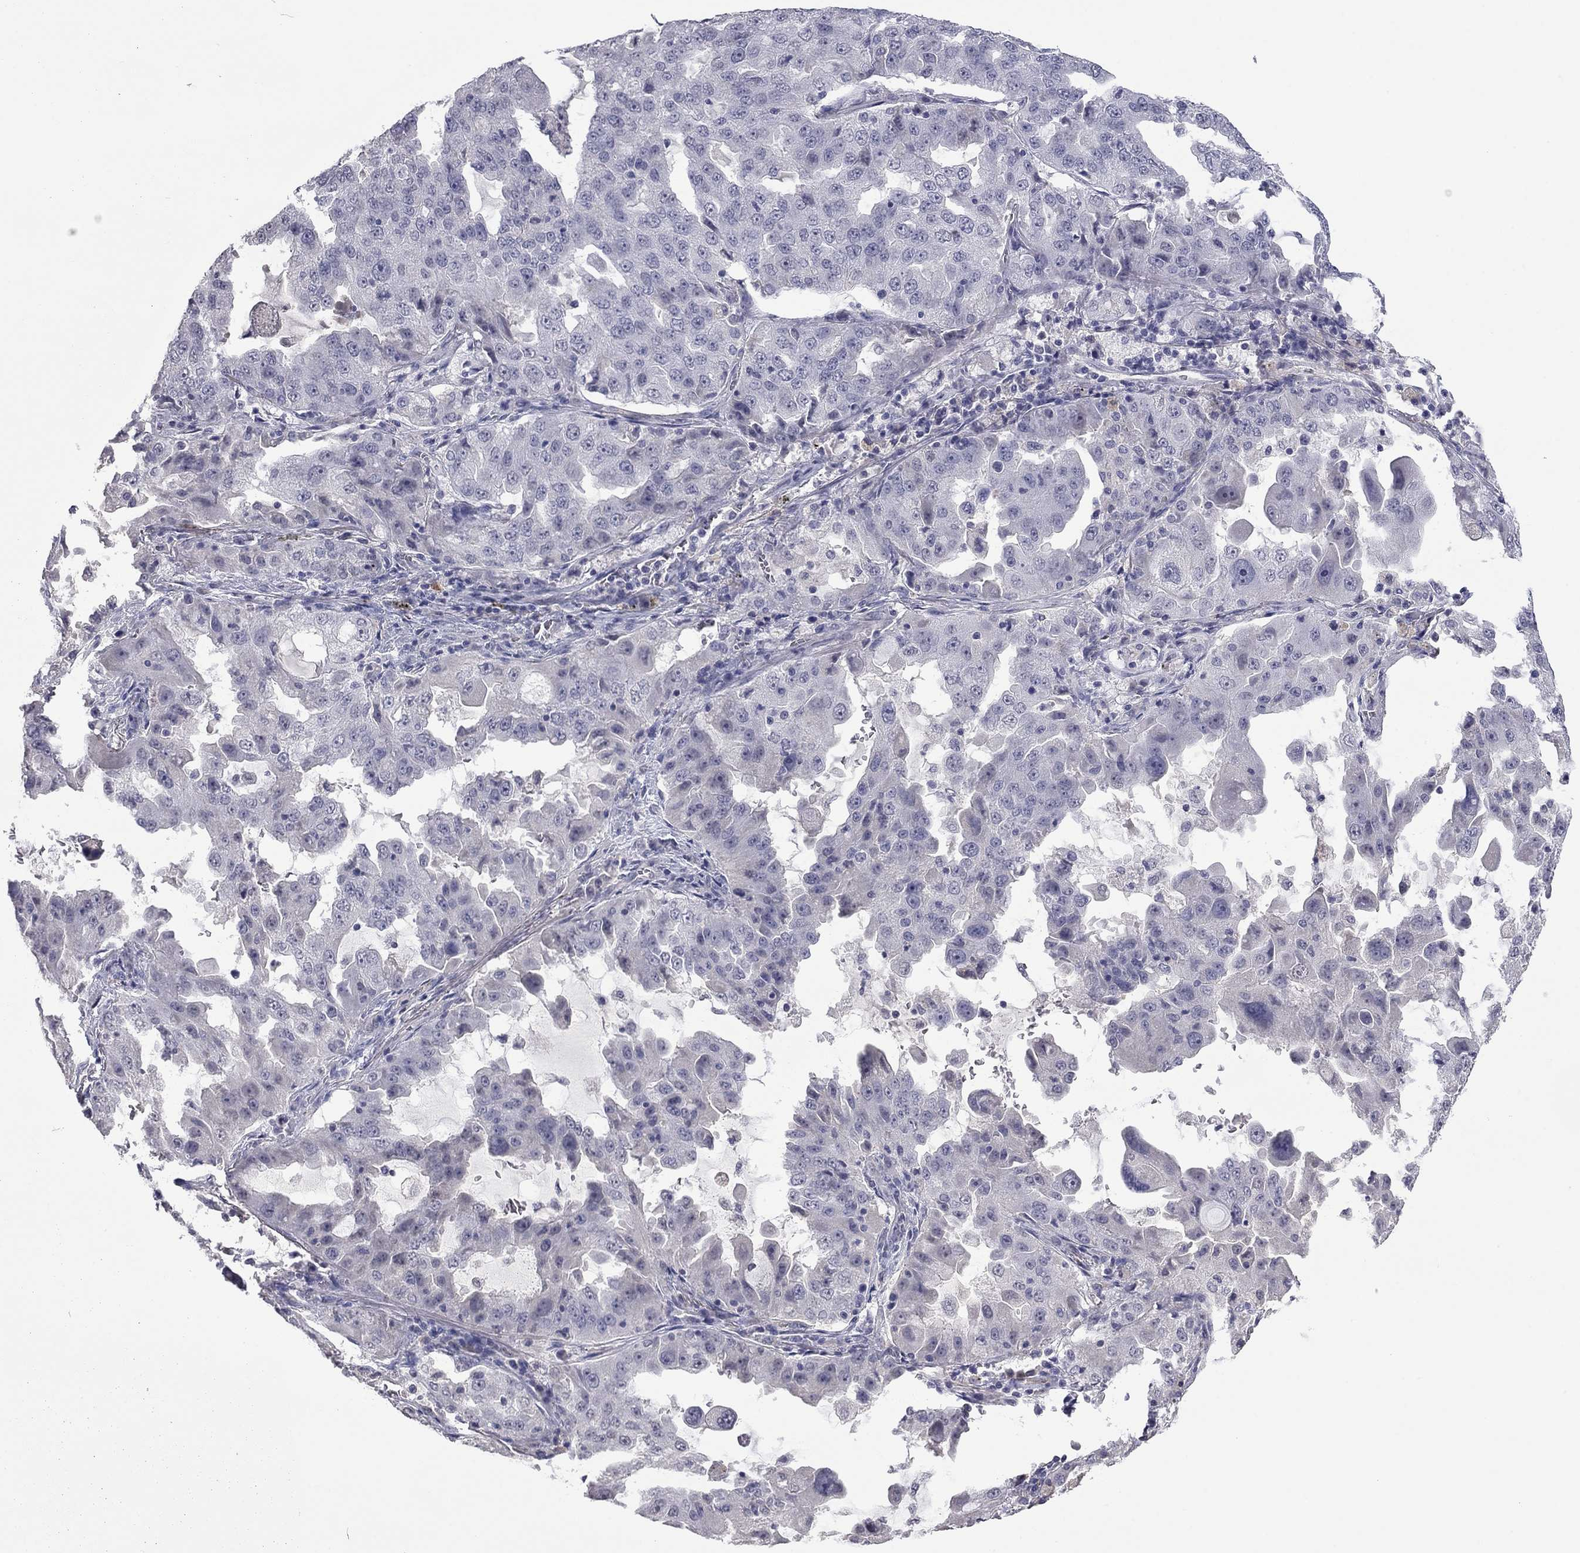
{"staining": {"intensity": "negative", "quantity": "none", "location": "none"}, "tissue": "lung cancer", "cell_type": "Tumor cells", "image_type": "cancer", "snomed": [{"axis": "morphology", "description": "Adenocarcinoma, NOS"}, {"axis": "topography", "description": "Lung"}], "caption": "The image demonstrates no staining of tumor cells in lung cancer.", "gene": "IP6K3", "patient": {"sex": "female", "age": 61}}